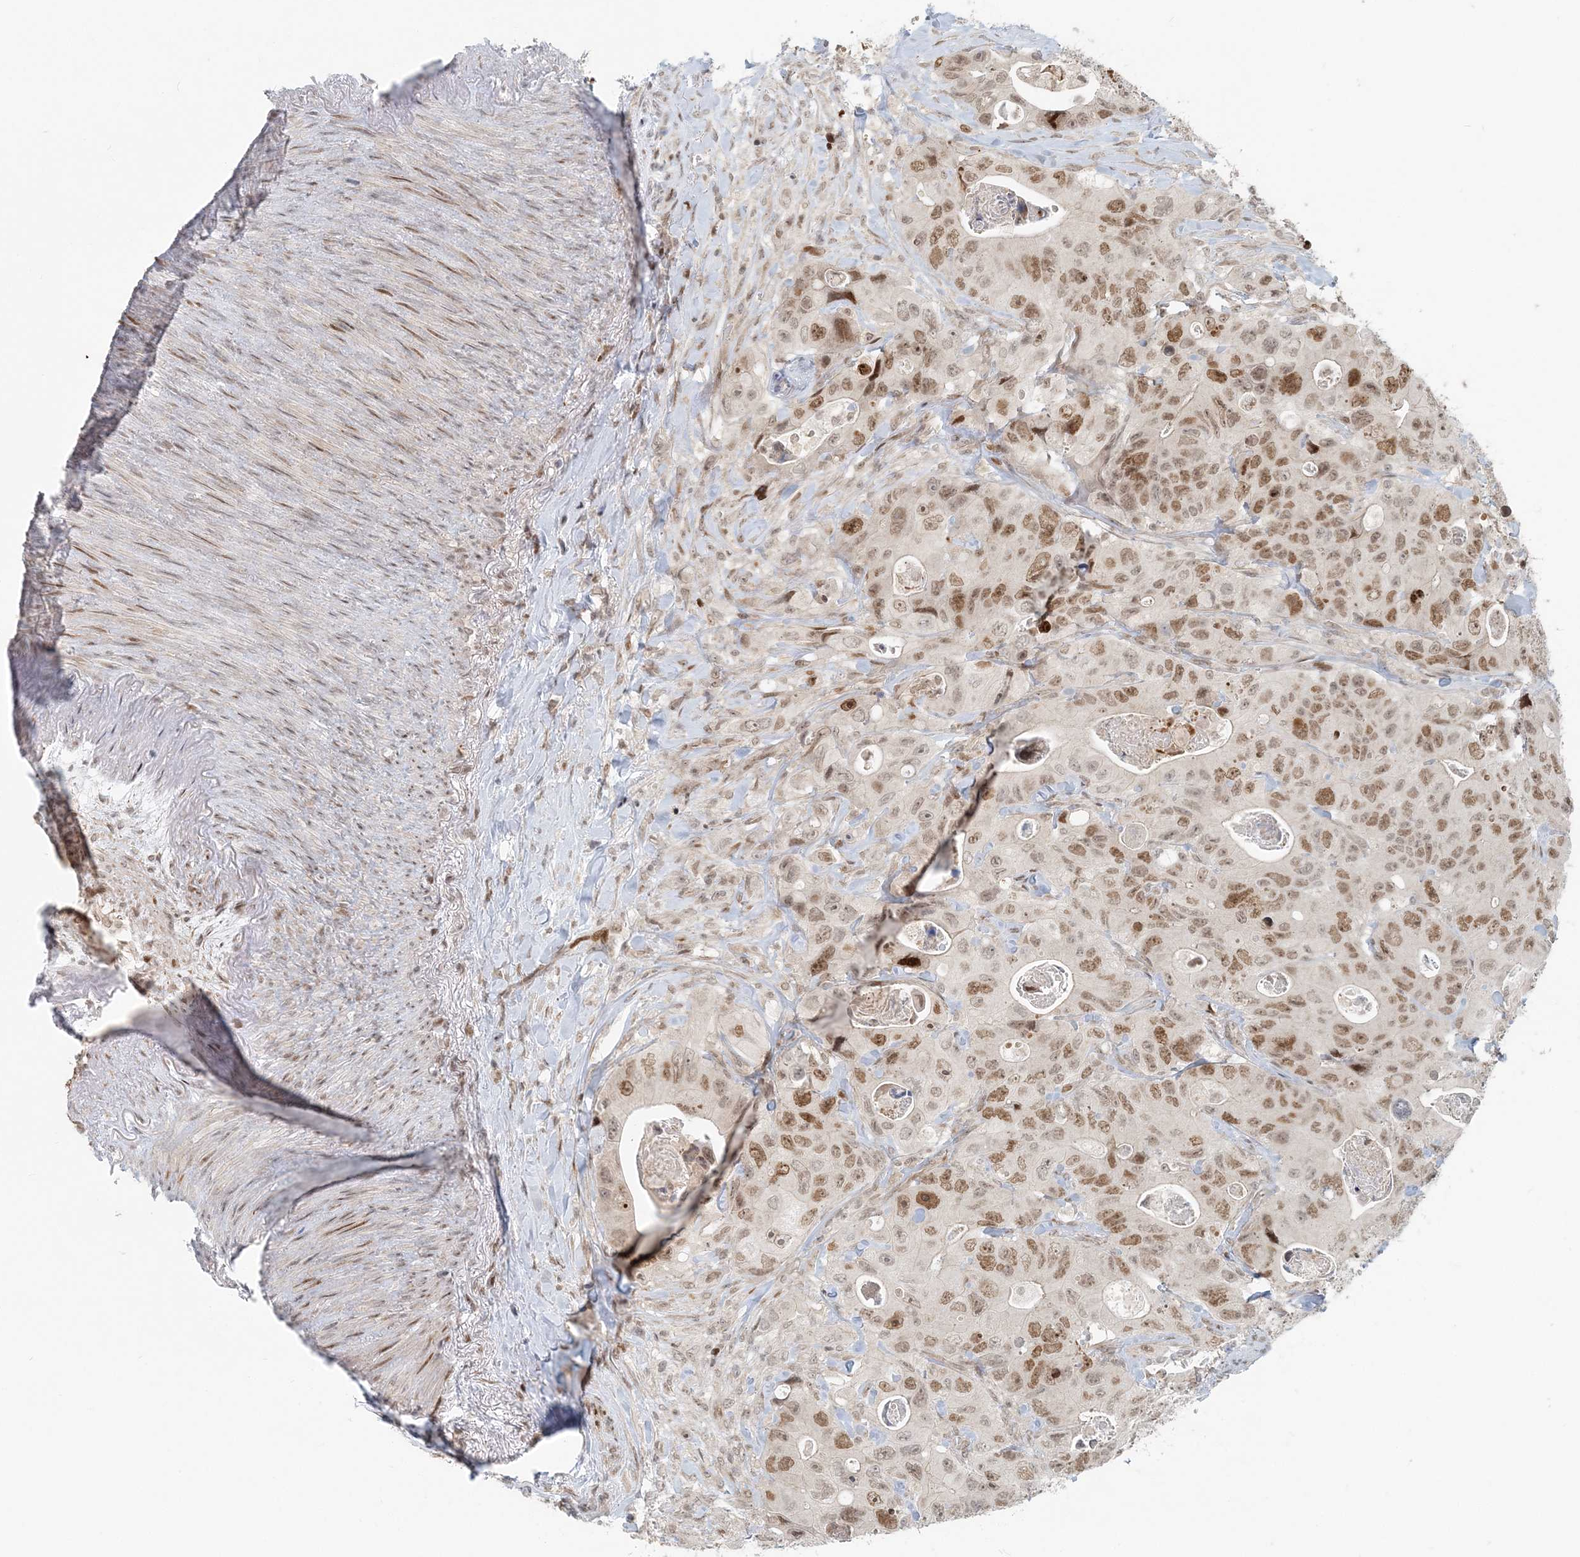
{"staining": {"intensity": "moderate", "quantity": ">75%", "location": "nuclear"}, "tissue": "colorectal cancer", "cell_type": "Tumor cells", "image_type": "cancer", "snomed": [{"axis": "morphology", "description": "Adenocarcinoma, NOS"}, {"axis": "topography", "description": "Colon"}], "caption": "IHC photomicrograph of colorectal cancer stained for a protein (brown), which shows medium levels of moderate nuclear expression in approximately >75% of tumor cells.", "gene": "BAZ1B", "patient": {"sex": "female", "age": 46}}